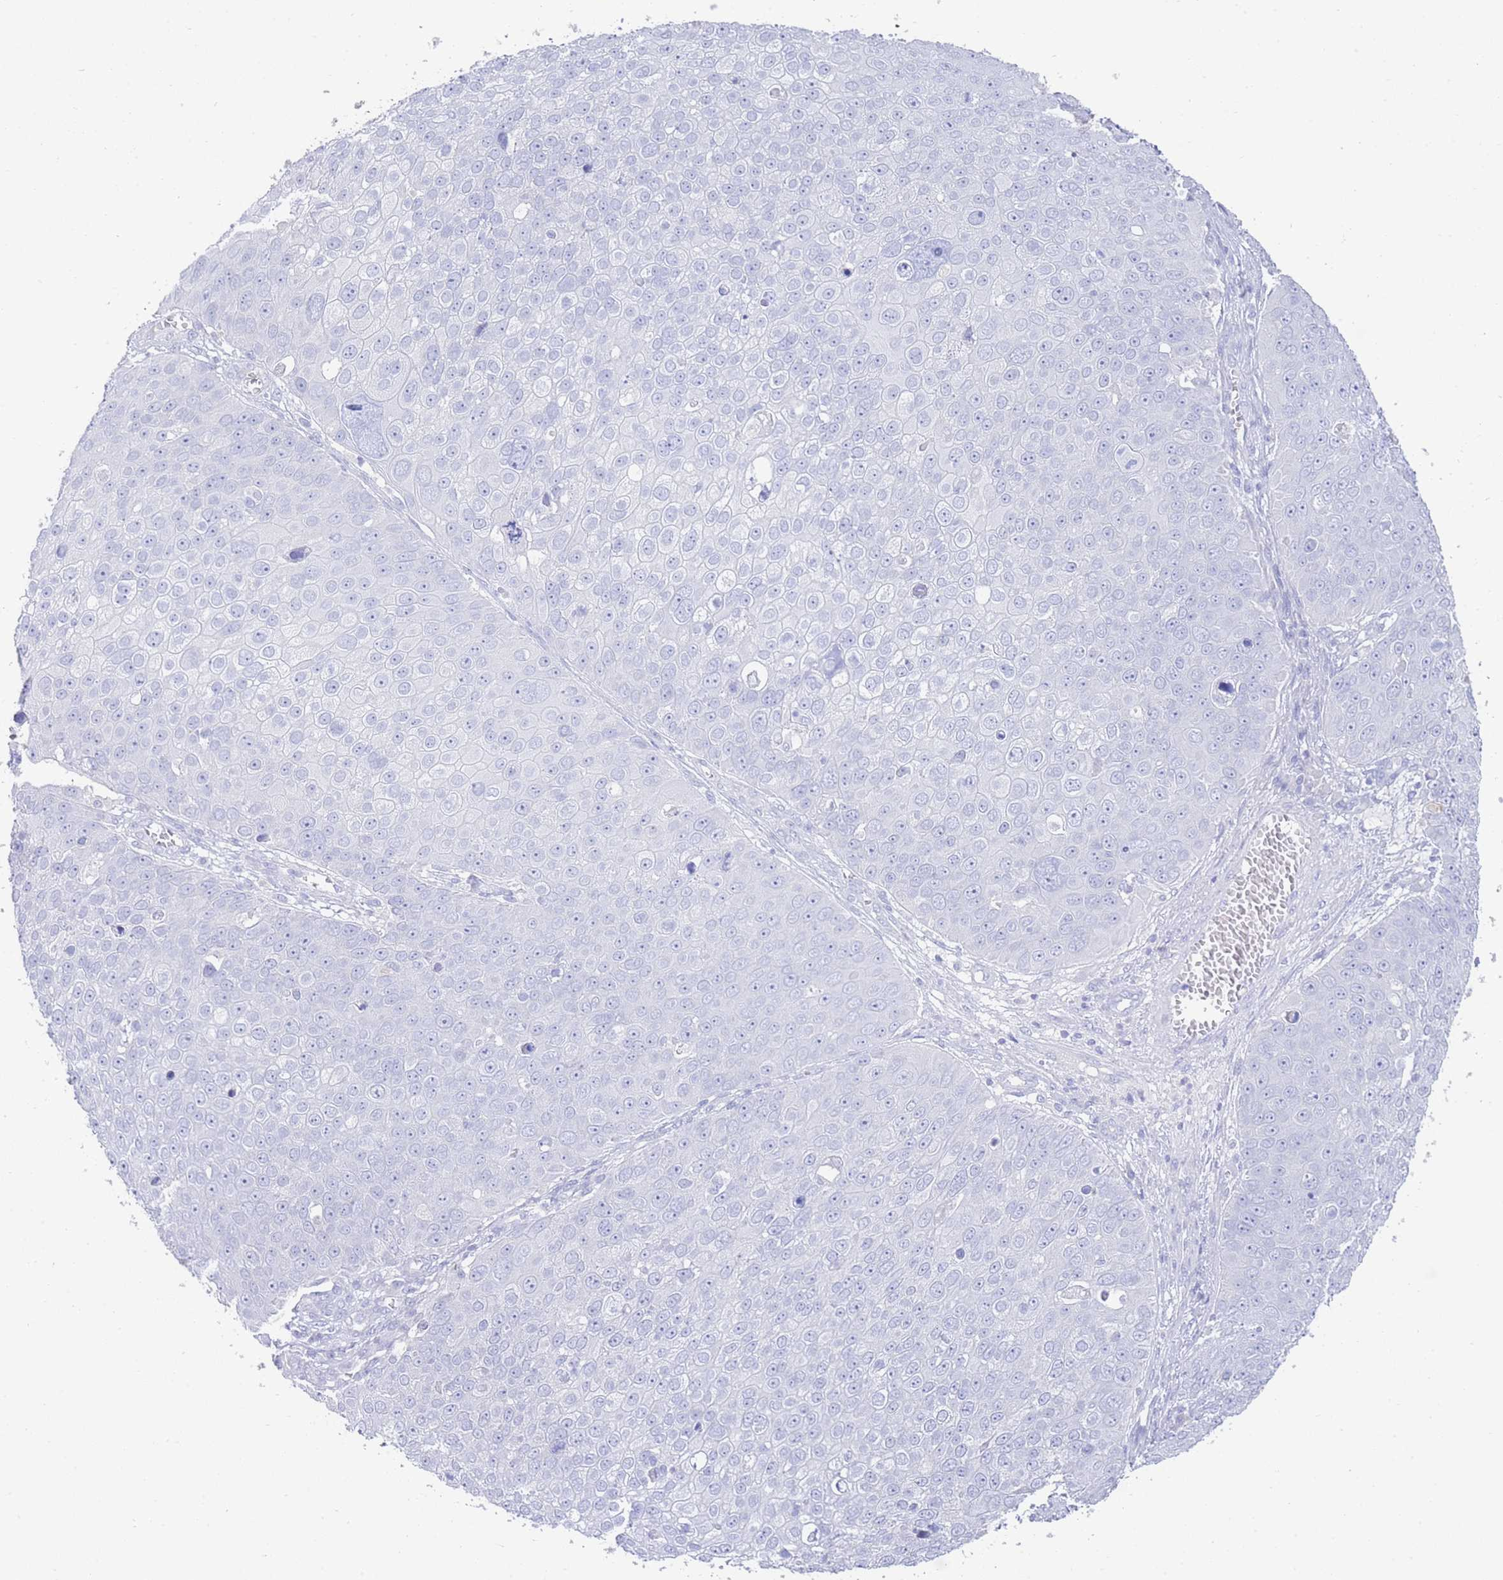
{"staining": {"intensity": "negative", "quantity": "none", "location": "none"}, "tissue": "skin cancer", "cell_type": "Tumor cells", "image_type": "cancer", "snomed": [{"axis": "morphology", "description": "Squamous cell carcinoma, NOS"}, {"axis": "topography", "description": "Skin"}], "caption": "High magnification brightfield microscopy of squamous cell carcinoma (skin) stained with DAB (brown) and counterstained with hematoxylin (blue): tumor cells show no significant expression.", "gene": "LRRC37A", "patient": {"sex": "male", "age": 71}}